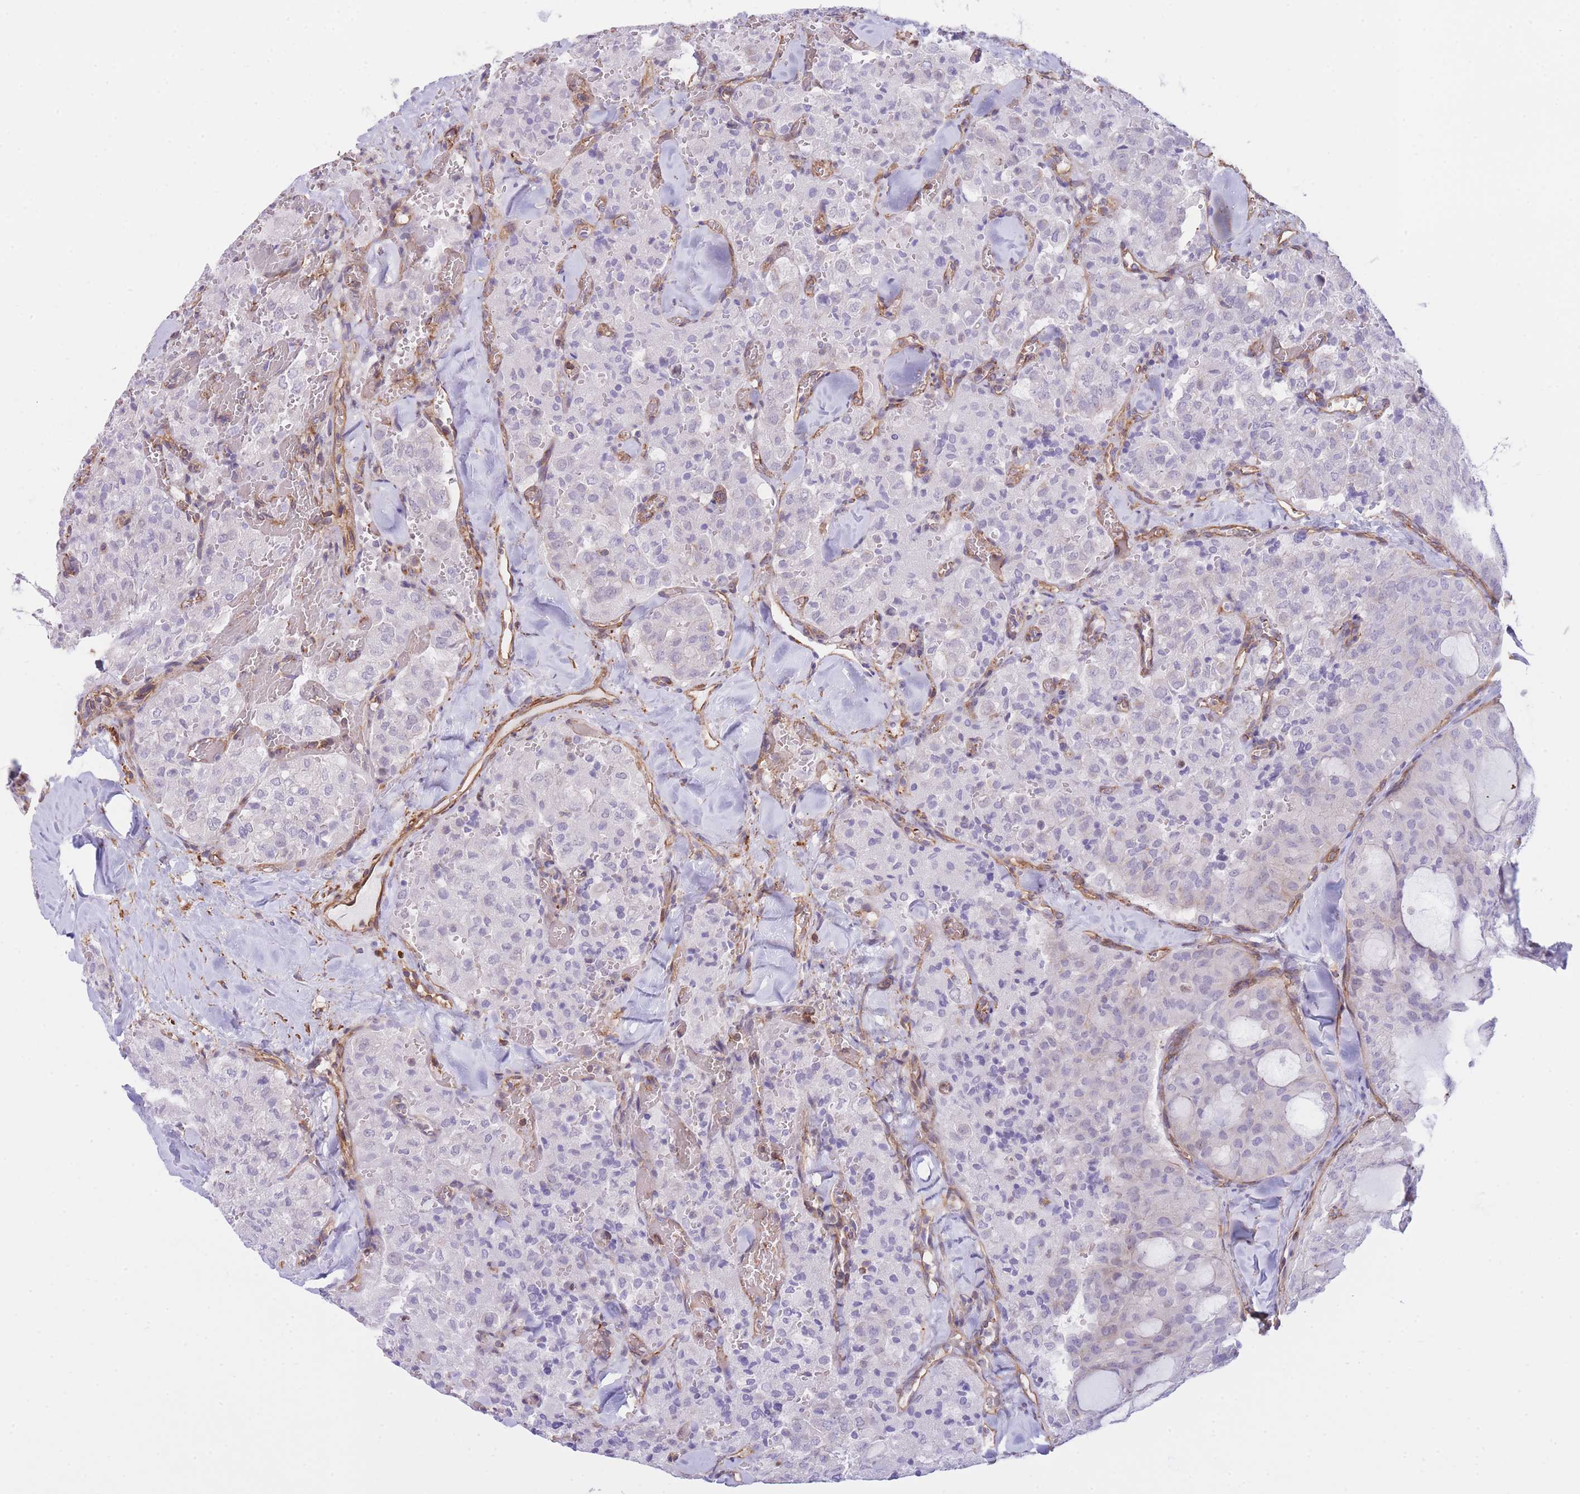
{"staining": {"intensity": "negative", "quantity": "none", "location": "none"}, "tissue": "thyroid cancer", "cell_type": "Tumor cells", "image_type": "cancer", "snomed": [{"axis": "morphology", "description": "Follicular adenoma carcinoma, NOS"}, {"axis": "topography", "description": "Thyroid gland"}], "caption": "An IHC micrograph of thyroid cancer (follicular adenoma carcinoma) is shown. There is no staining in tumor cells of thyroid cancer (follicular adenoma carcinoma).", "gene": "CDC25B", "patient": {"sex": "male", "age": 75}}